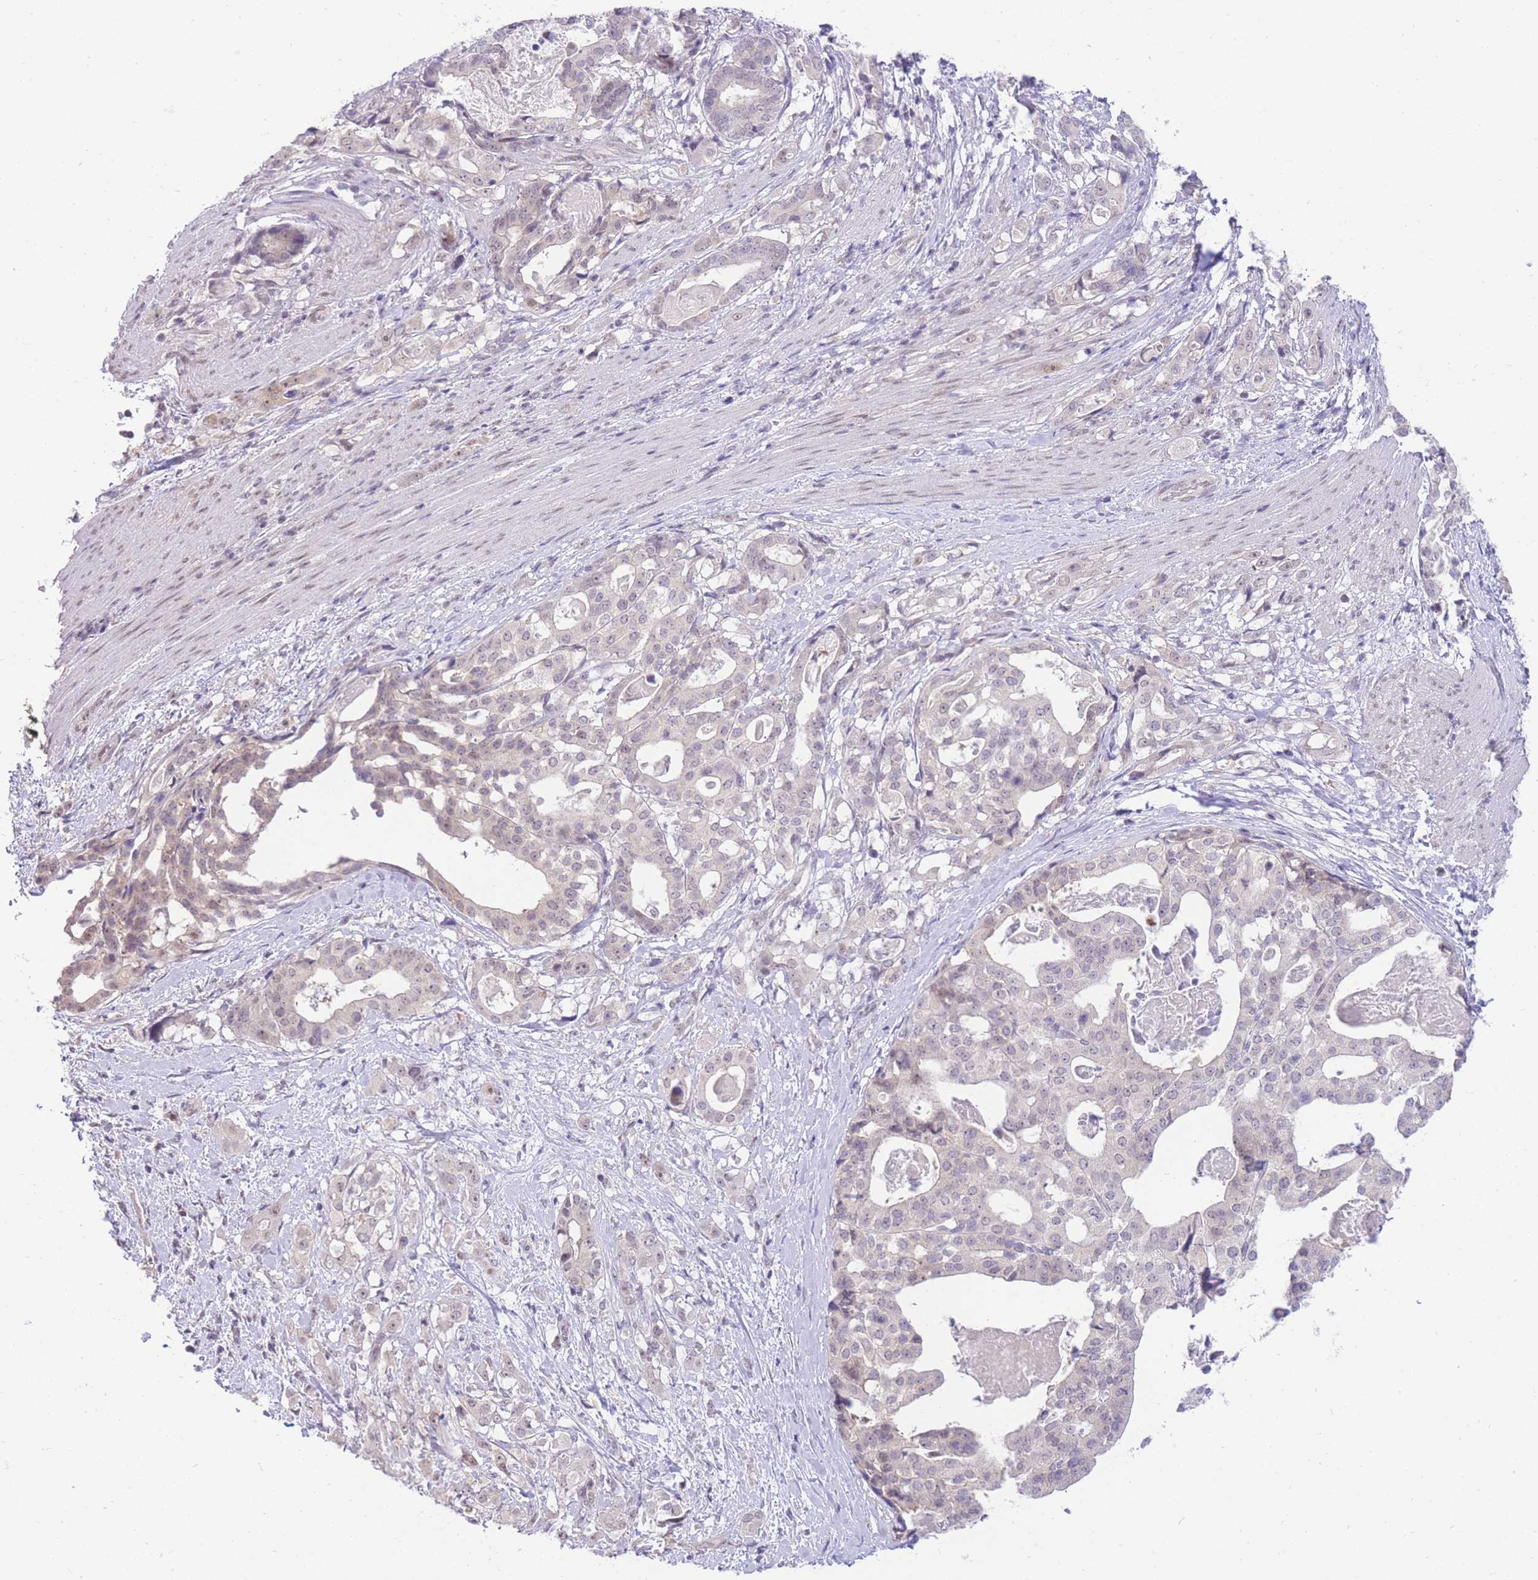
{"staining": {"intensity": "negative", "quantity": "none", "location": "none"}, "tissue": "stomach cancer", "cell_type": "Tumor cells", "image_type": "cancer", "snomed": [{"axis": "morphology", "description": "Adenocarcinoma, NOS"}, {"axis": "topography", "description": "Stomach"}], "caption": "Stomach adenocarcinoma stained for a protein using IHC reveals no staining tumor cells.", "gene": "STK39", "patient": {"sex": "male", "age": 48}}